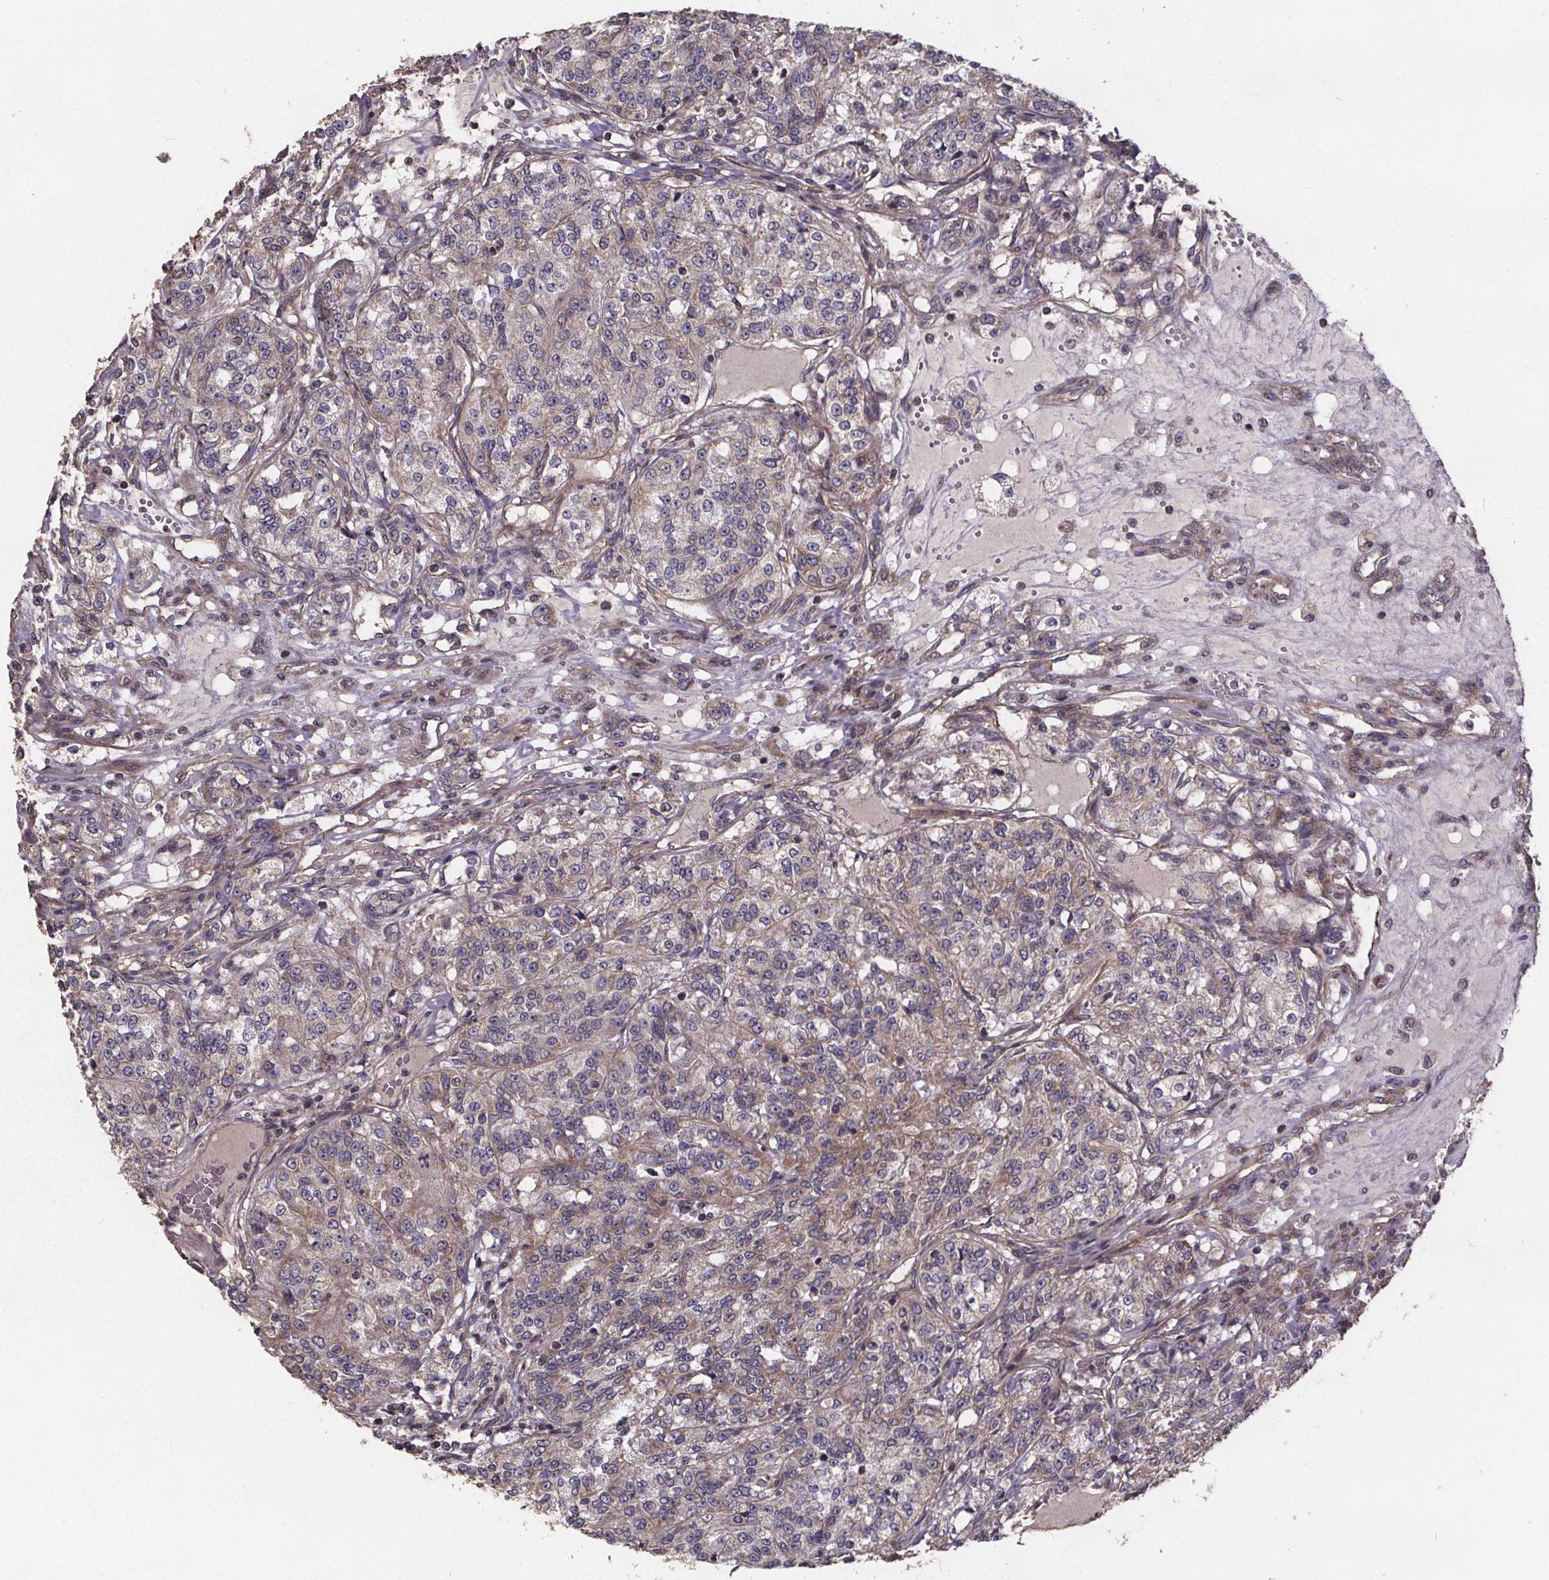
{"staining": {"intensity": "moderate", "quantity": "<25%", "location": "cytoplasmic/membranous"}, "tissue": "renal cancer", "cell_type": "Tumor cells", "image_type": "cancer", "snomed": [{"axis": "morphology", "description": "Adenocarcinoma, NOS"}, {"axis": "topography", "description": "Kidney"}], "caption": "There is low levels of moderate cytoplasmic/membranous staining in tumor cells of renal adenocarcinoma, as demonstrated by immunohistochemical staining (brown color).", "gene": "YME1L1", "patient": {"sex": "female", "age": 63}}